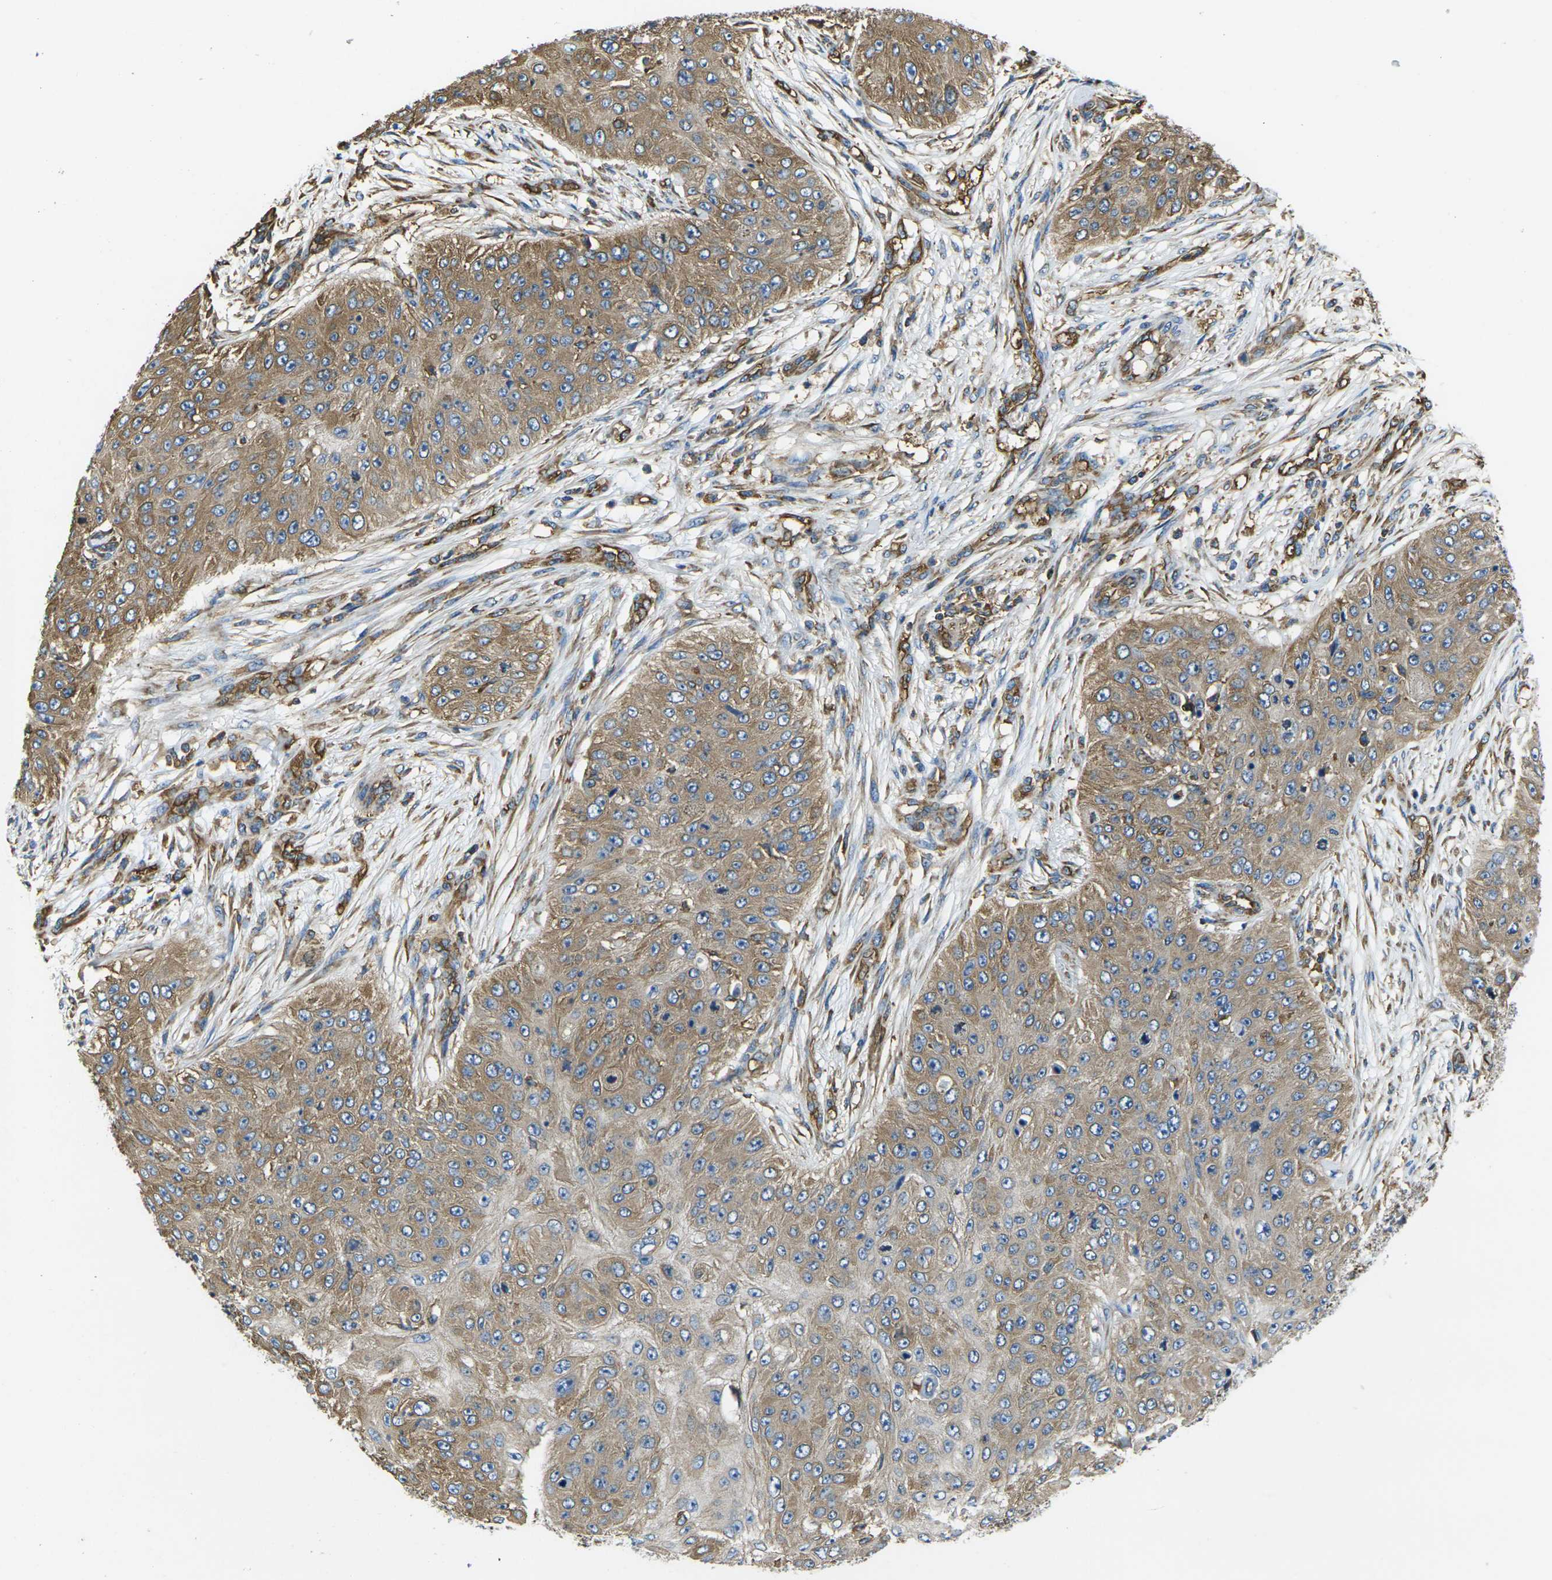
{"staining": {"intensity": "moderate", "quantity": ">75%", "location": "cytoplasmic/membranous"}, "tissue": "skin cancer", "cell_type": "Tumor cells", "image_type": "cancer", "snomed": [{"axis": "morphology", "description": "Squamous cell carcinoma, NOS"}, {"axis": "topography", "description": "Skin"}], "caption": "Approximately >75% of tumor cells in human squamous cell carcinoma (skin) demonstrate moderate cytoplasmic/membranous protein staining as visualized by brown immunohistochemical staining.", "gene": "FAM110D", "patient": {"sex": "female", "age": 80}}